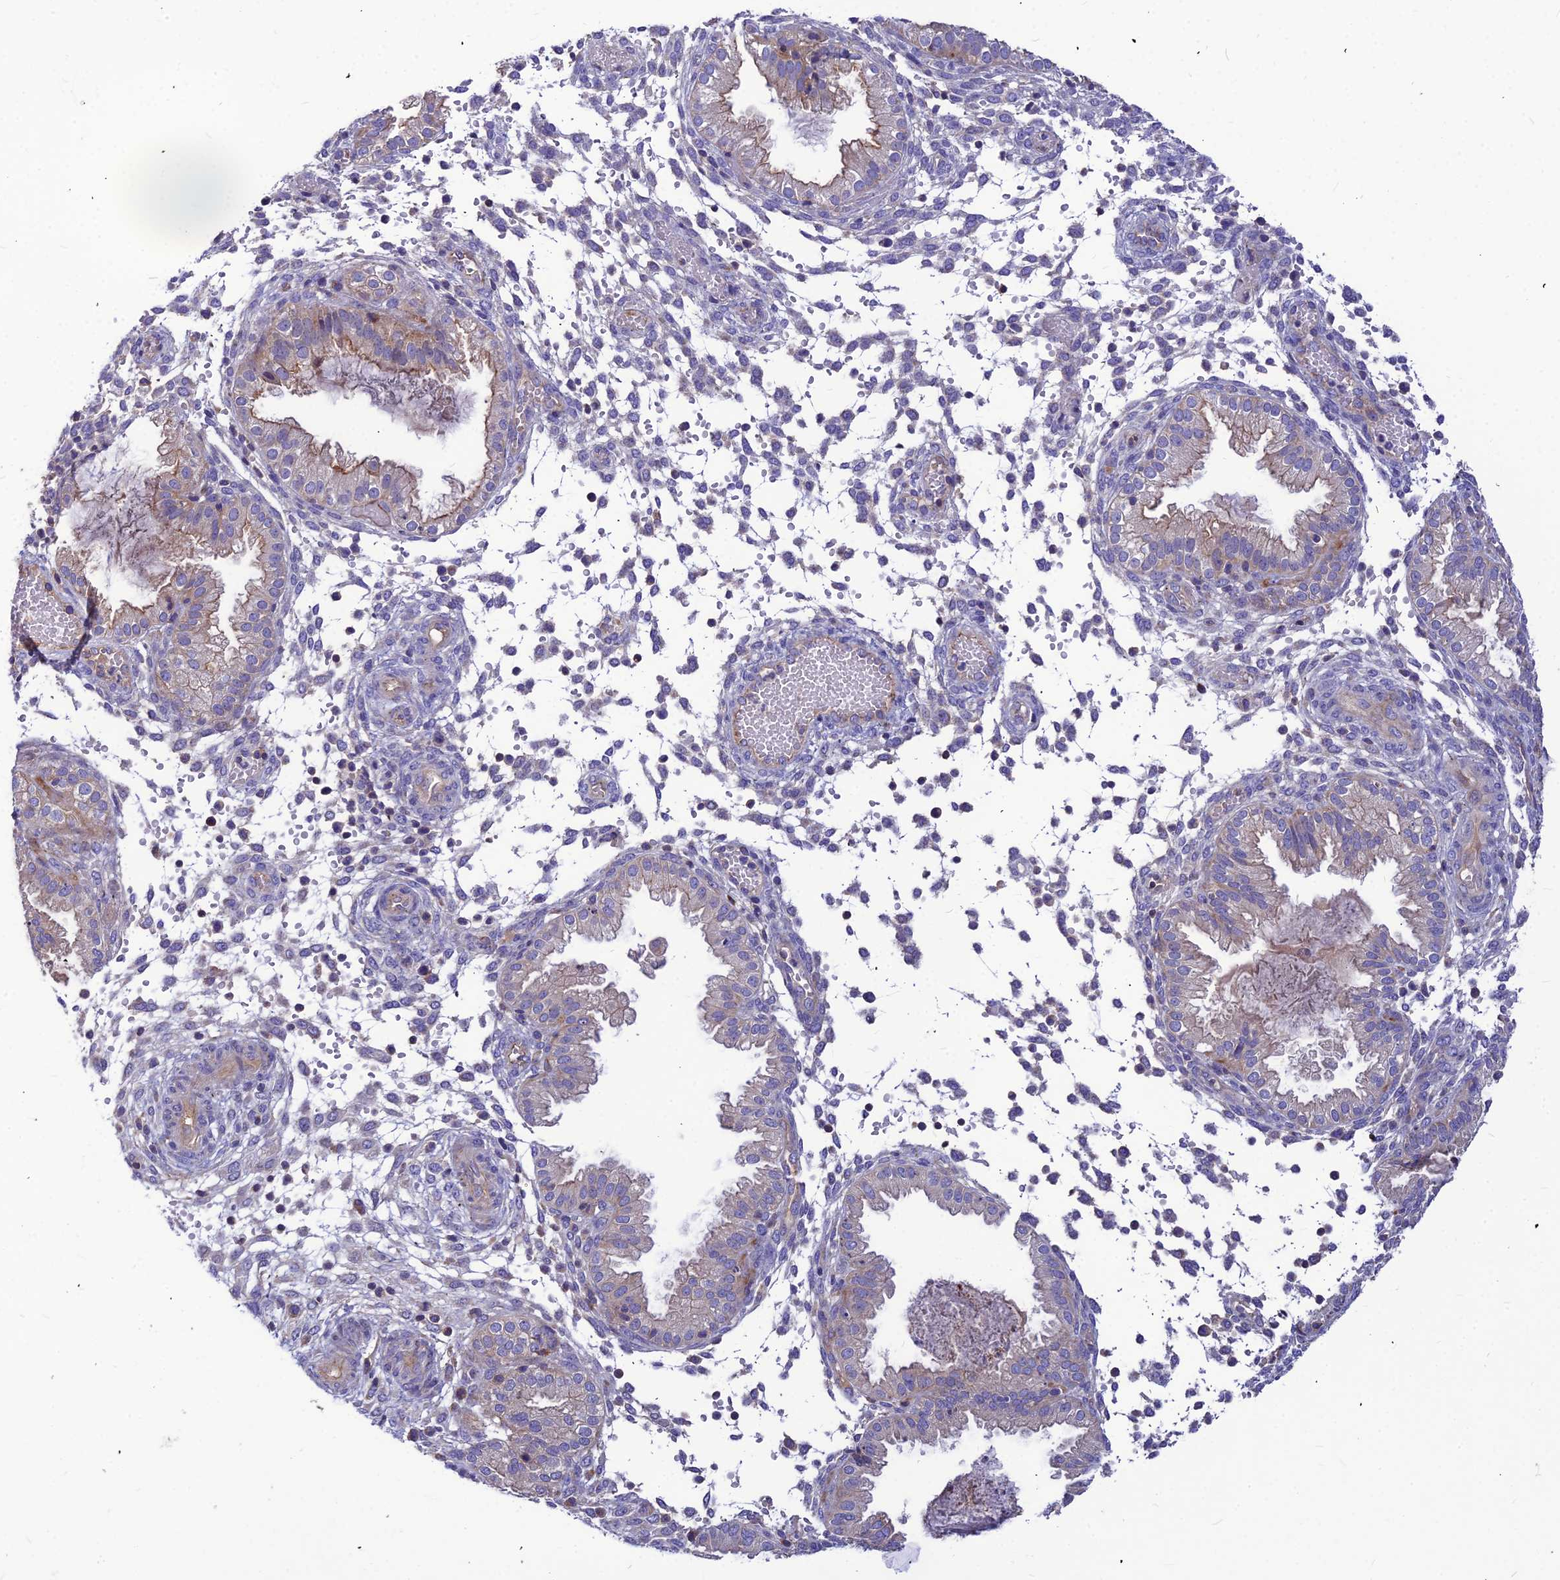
{"staining": {"intensity": "negative", "quantity": "none", "location": "none"}, "tissue": "endometrium", "cell_type": "Cells in endometrial stroma", "image_type": "normal", "snomed": [{"axis": "morphology", "description": "Normal tissue, NOS"}, {"axis": "topography", "description": "Endometrium"}], "caption": "DAB immunohistochemical staining of normal human endometrium exhibits no significant positivity in cells in endometrial stroma.", "gene": "ASPHD1", "patient": {"sex": "female", "age": 33}}